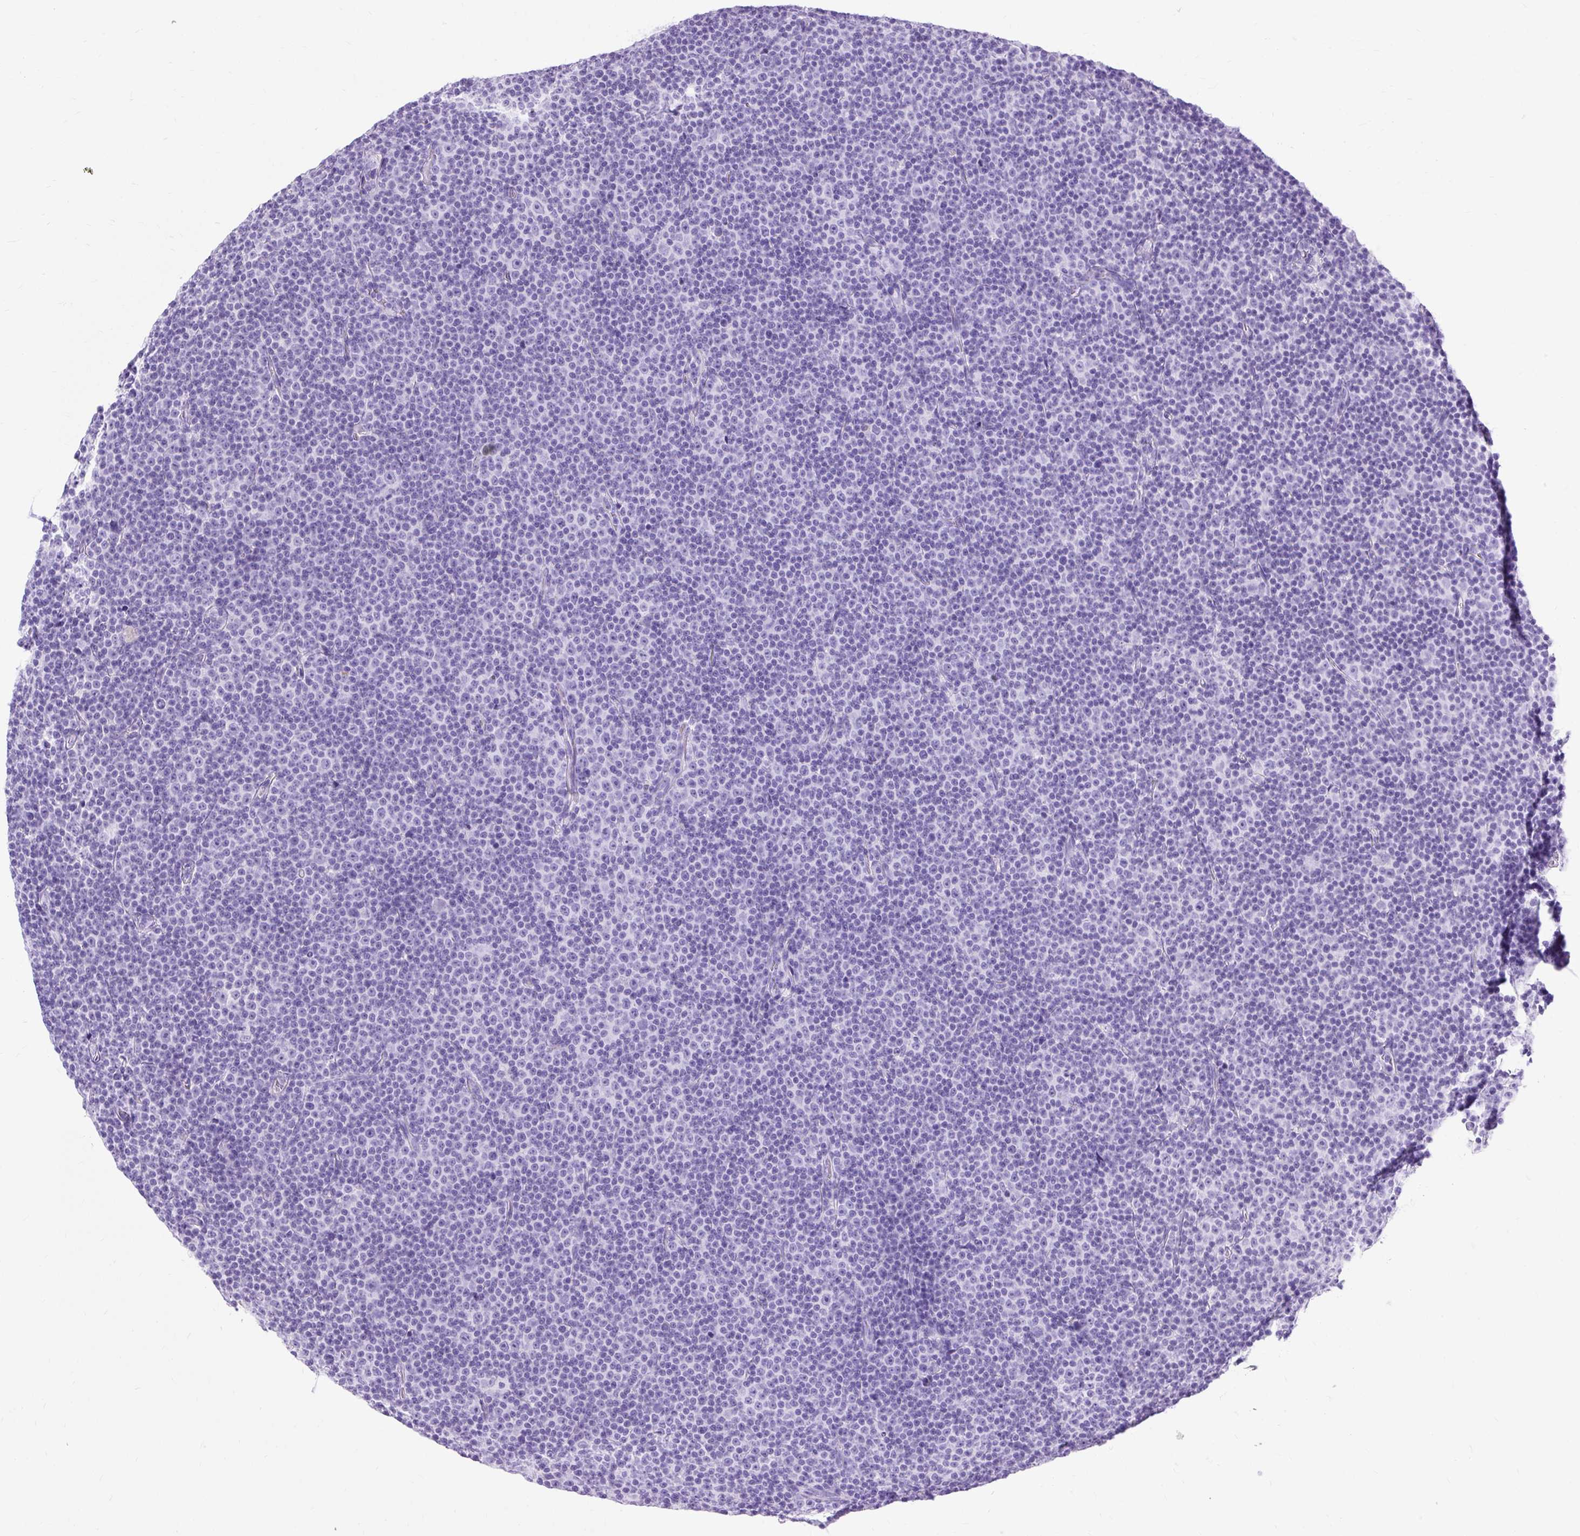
{"staining": {"intensity": "negative", "quantity": "none", "location": "none"}, "tissue": "lymphoma", "cell_type": "Tumor cells", "image_type": "cancer", "snomed": [{"axis": "morphology", "description": "Malignant lymphoma, non-Hodgkin's type, Low grade"}, {"axis": "topography", "description": "Lymph node"}], "caption": "There is no significant positivity in tumor cells of malignant lymphoma, non-Hodgkin's type (low-grade).", "gene": "PVALB", "patient": {"sex": "female", "age": 67}}